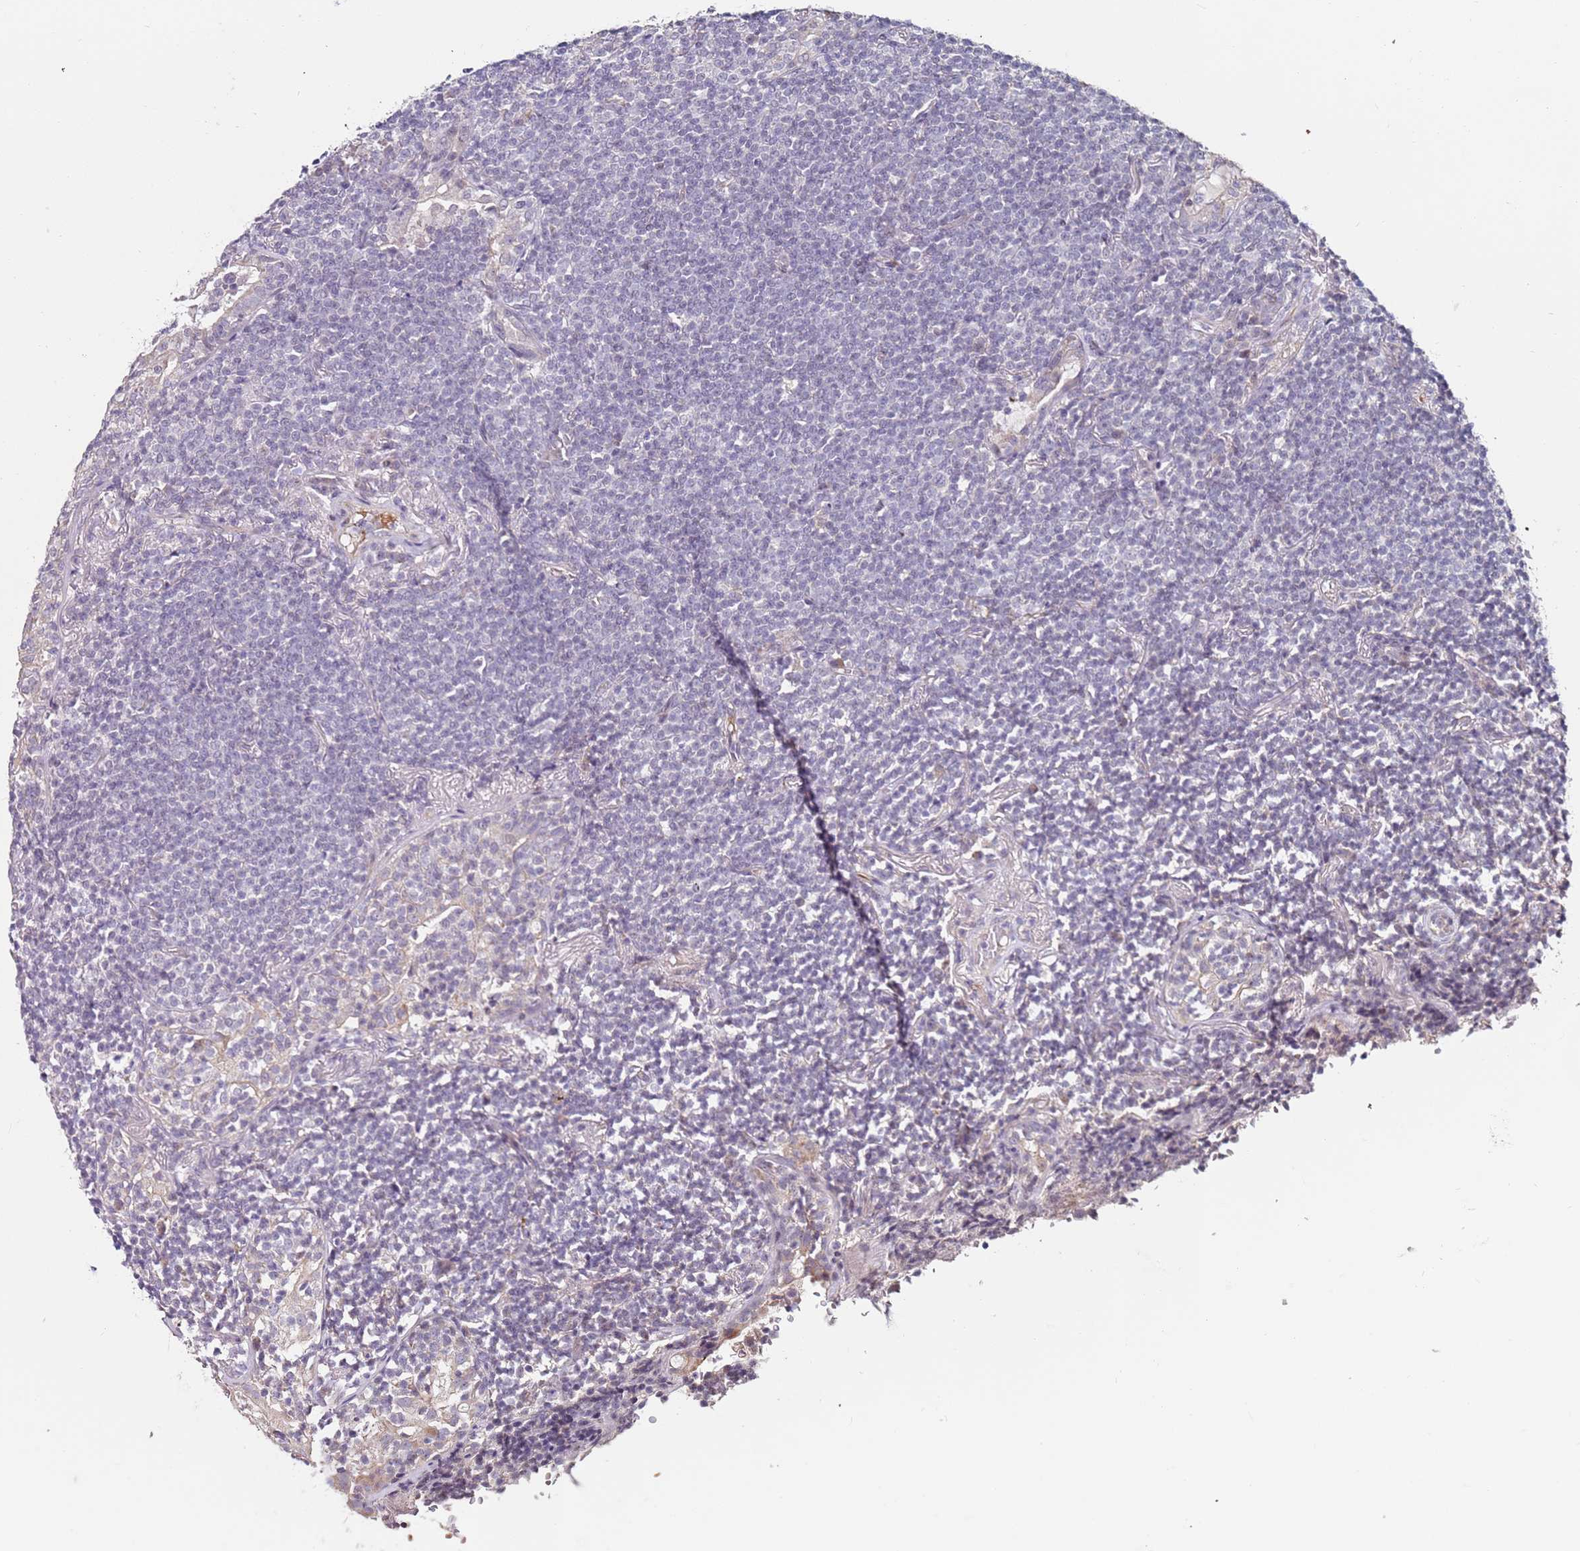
{"staining": {"intensity": "negative", "quantity": "none", "location": "none"}, "tissue": "lymphoma", "cell_type": "Tumor cells", "image_type": "cancer", "snomed": [{"axis": "morphology", "description": "Malignant lymphoma, non-Hodgkin's type, Low grade"}, {"axis": "topography", "description": "Lung"}], "caption": "A histopathology image of human lymphoma is negative for staining in tumor cells.", "gene": "RARS2", "patient": {"sex": "female", "age": 71}}